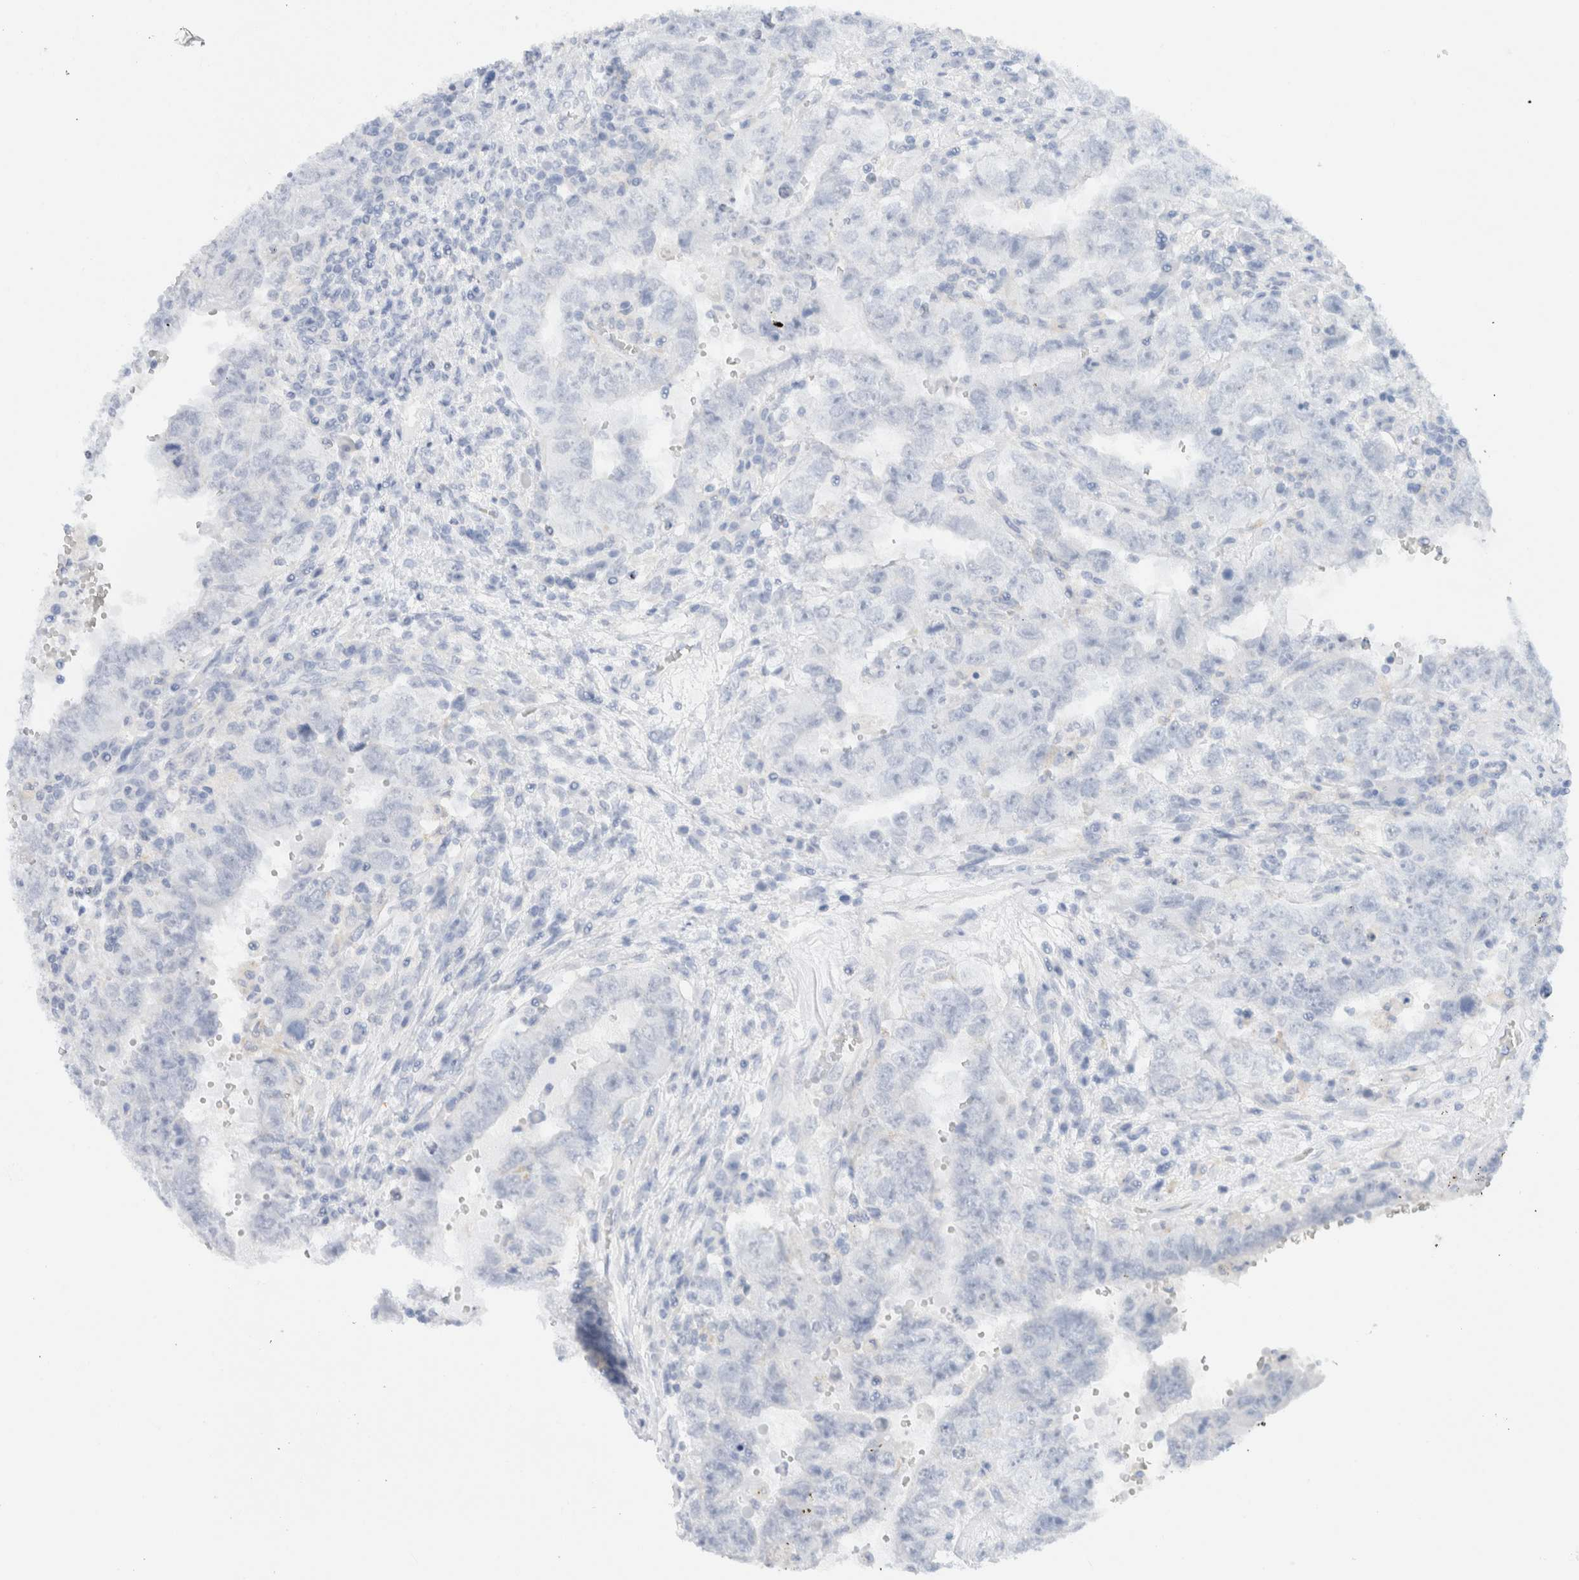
{"staining": {"intensity": "negative", "quantity": "none", "location": "none"}, "tissue": "testis cancer", "cell_type": "Tumor cells", "image_type": "cancer", "snomed": [{"axis": "morphology", "description": "Carcinoma, Embryonal, NOS"}, {"axis": "topography", "description": "Testis"}], "caption": "An immunohistochemistry (IHC) histopathology image of embryonal carcinoma (testis) is shown. There is no staining in tumor cells of embryonal carcinoma (testis).", "gene": "SDR16C5", "patient": {"sex": "male", "age": 26}}